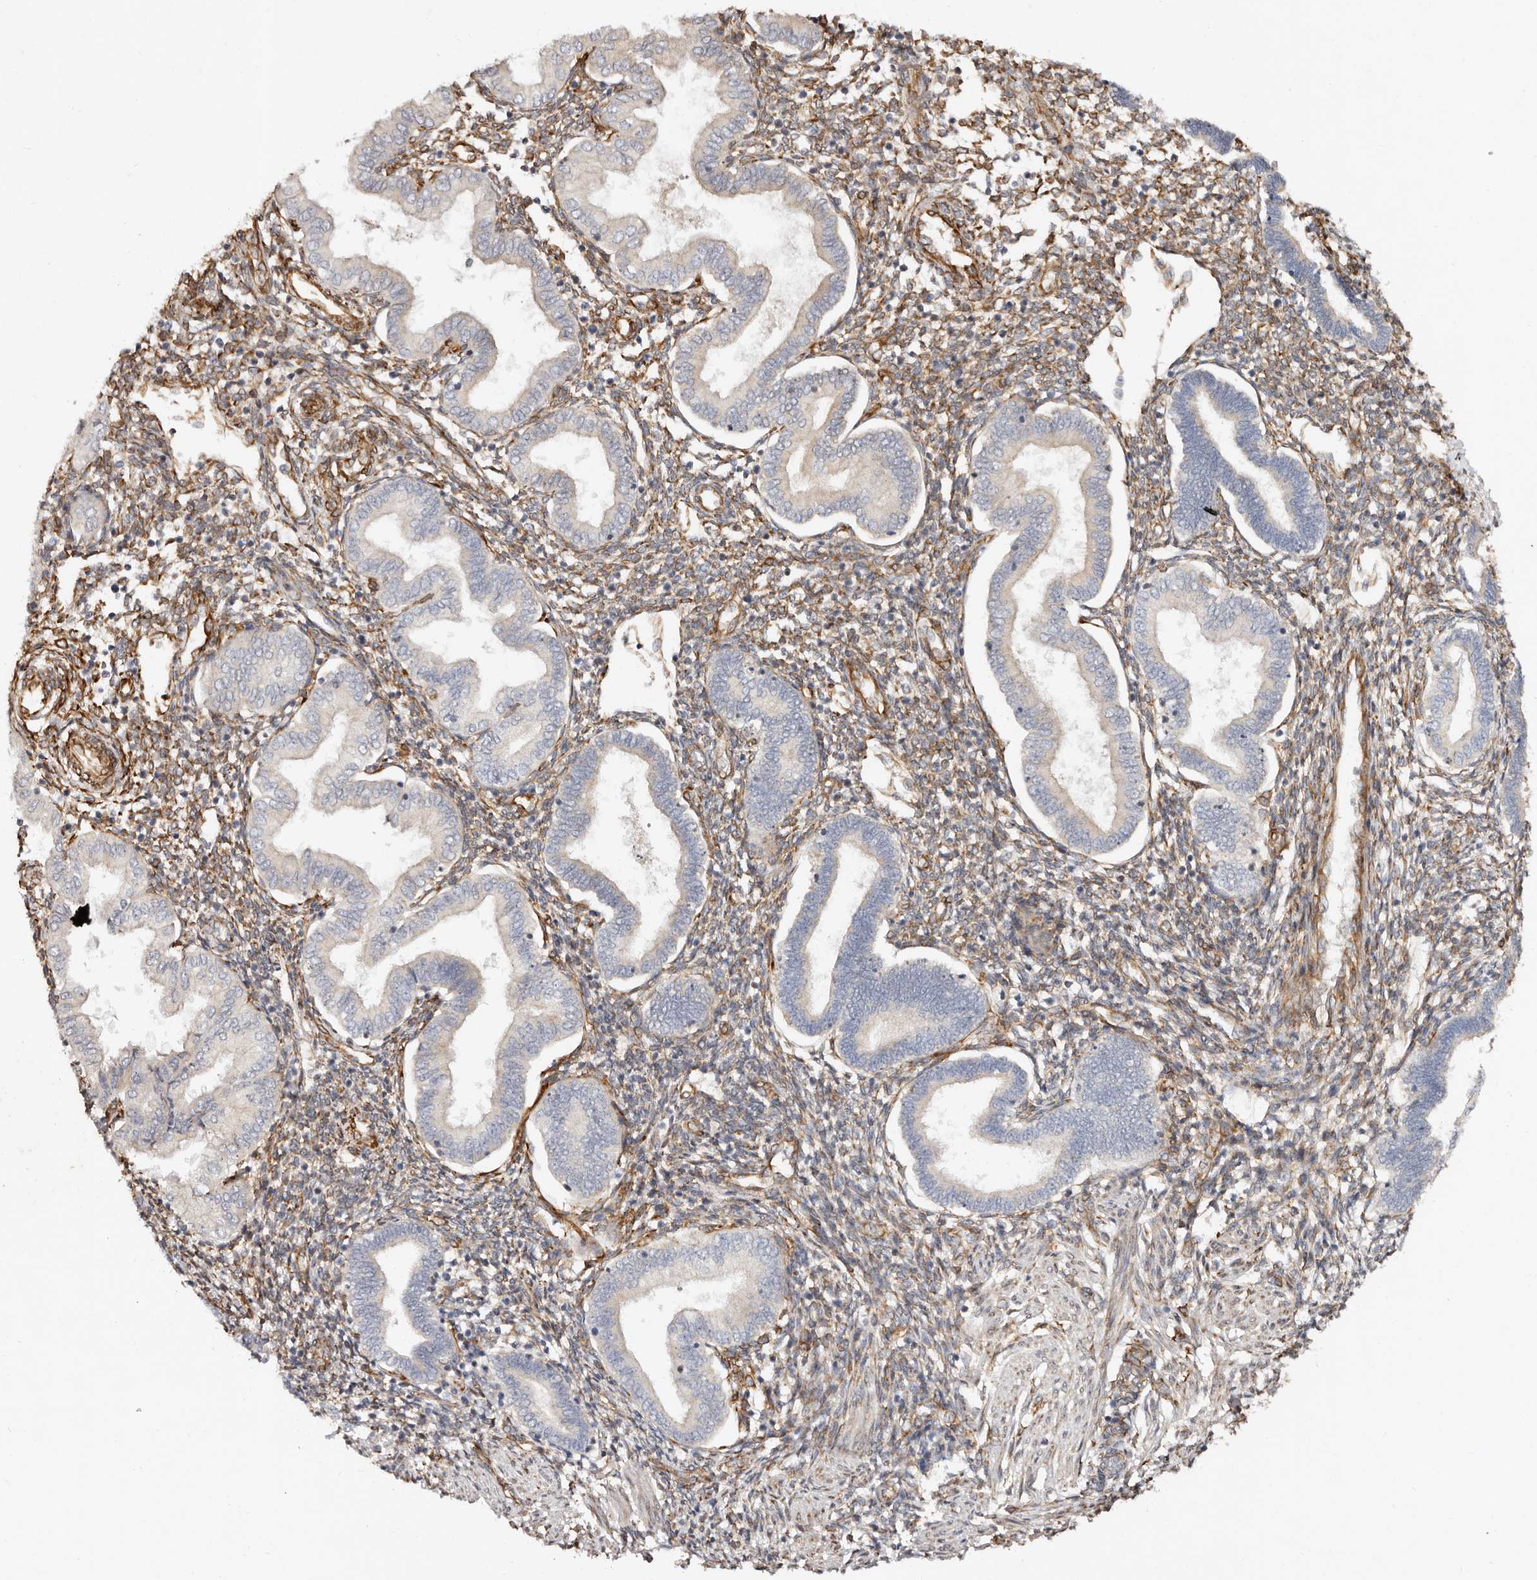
{"staining": {"intensity": "moderate", "quantity": "25%-75%", "location": "cytoplasmic/membranous"}, "tissue": "endometrium", "cell_type": "Cells in endometrial stroma", "image_type": "normal", "snomed": [{"axis": "morphology", "description": "Normal tissue, NOS"}, {"axis": "topography", "description": "Endometrium"}], "caption": "Cells in endometrial stroma display medium levels of moderate cytoplasmic/membranous positivity in about 25%-75% of cells in normal human endometrium.", "gene": "SERPINH1", "patient": {"sex": "female", "age": 53}}